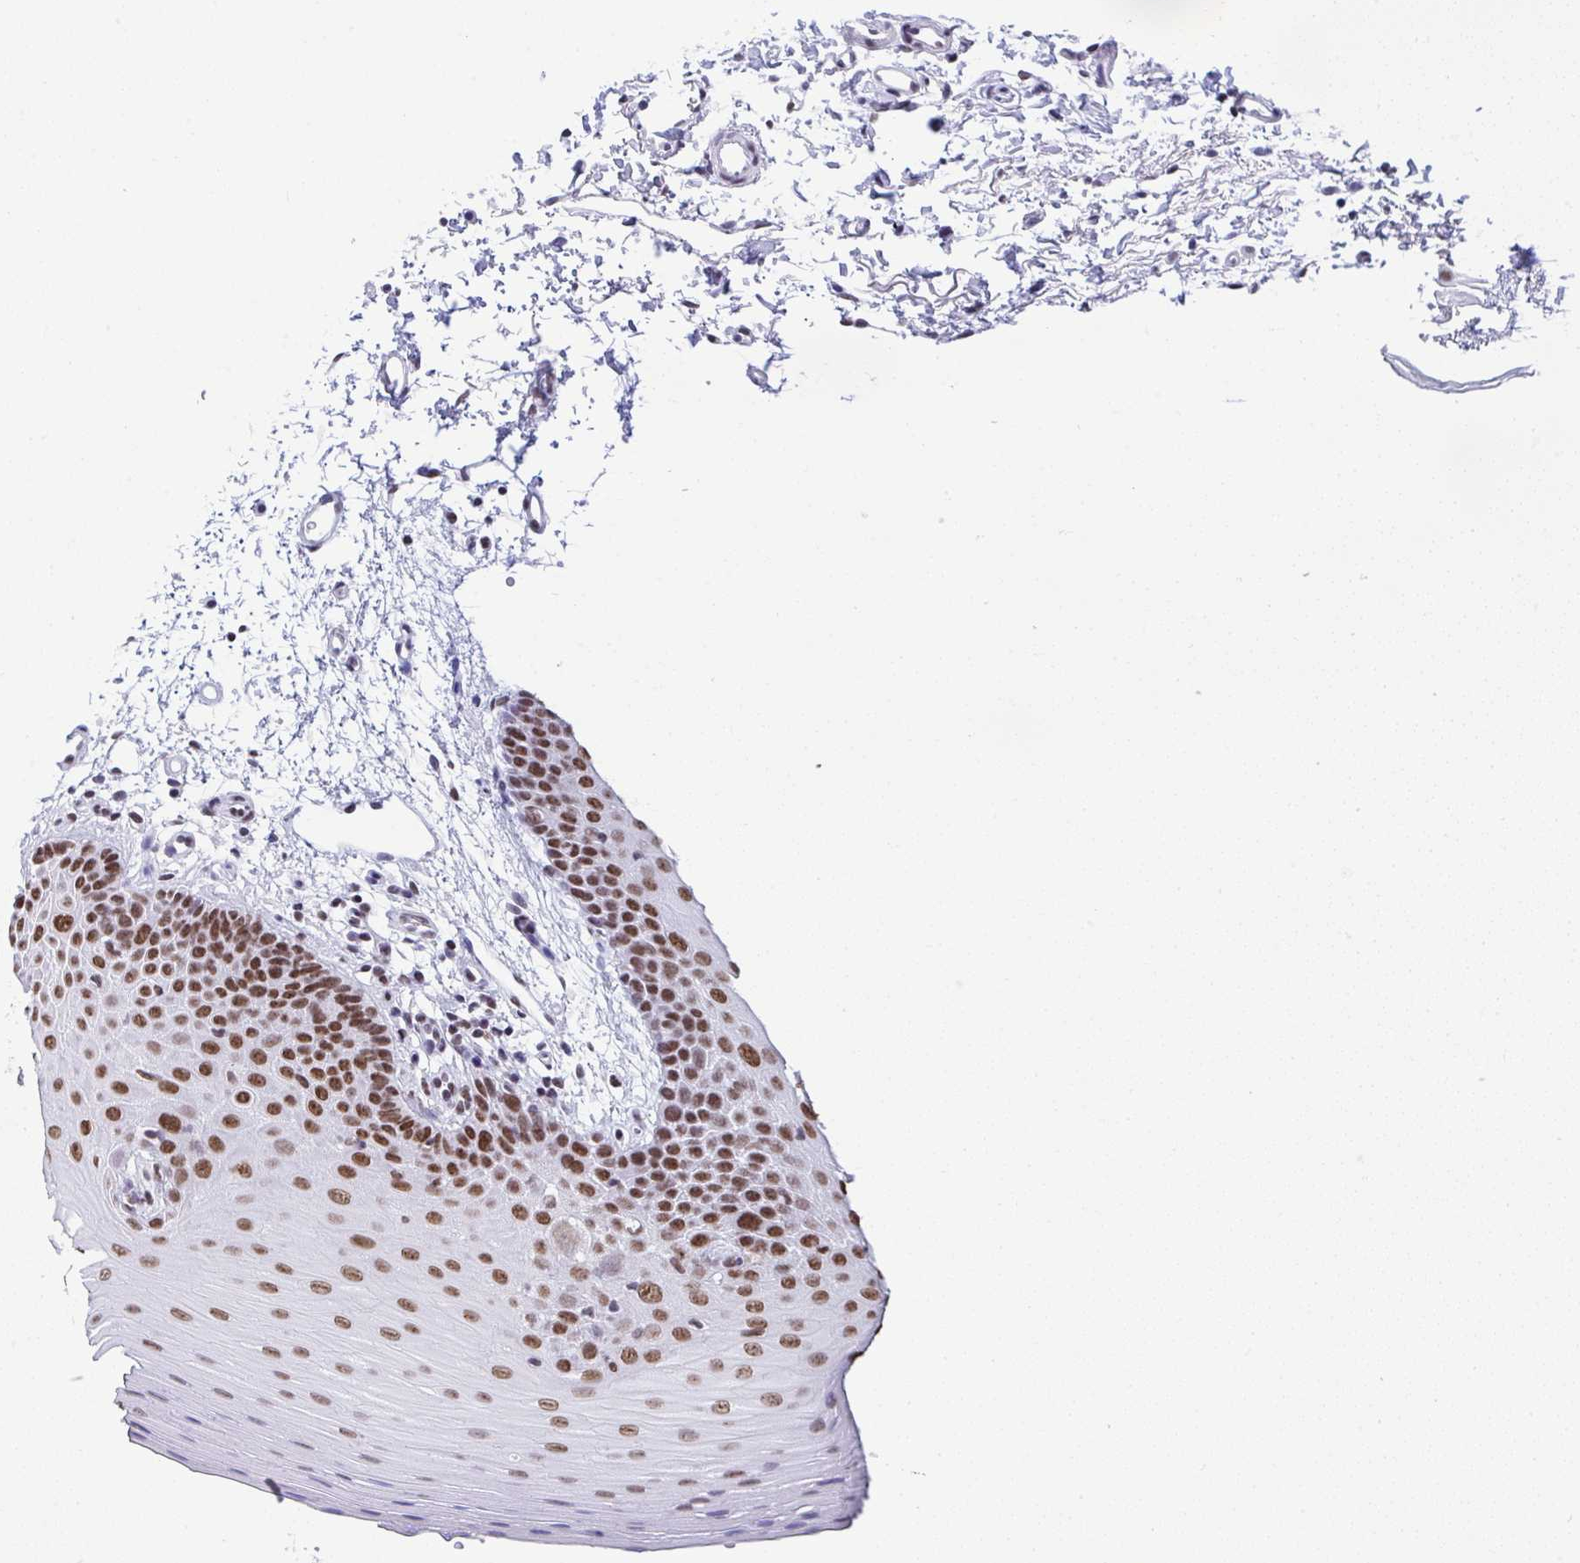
{"staining": {"intensity": "strong", "quantity": ">75%", "location": "nuclear"}, "tissue": "oral mucosa", "cell_type": "Squamous epithelial cells", "image_type": "normal", "snomed": [{"axis": "morphology", "description": "Normal tissue, NOS"}, {"axis": "topography", "description": "Oral tissue"}], "caption": "Immunohistochemistry (IHC) histopathology image of benign human oral mucosa stained for a protein (brown), which demonstrates high levels of strong nuclear expression in about >75% of squamous epithelial cells.", "gene": "DDX52", "patient": {"sex": "female", "age": 81}}